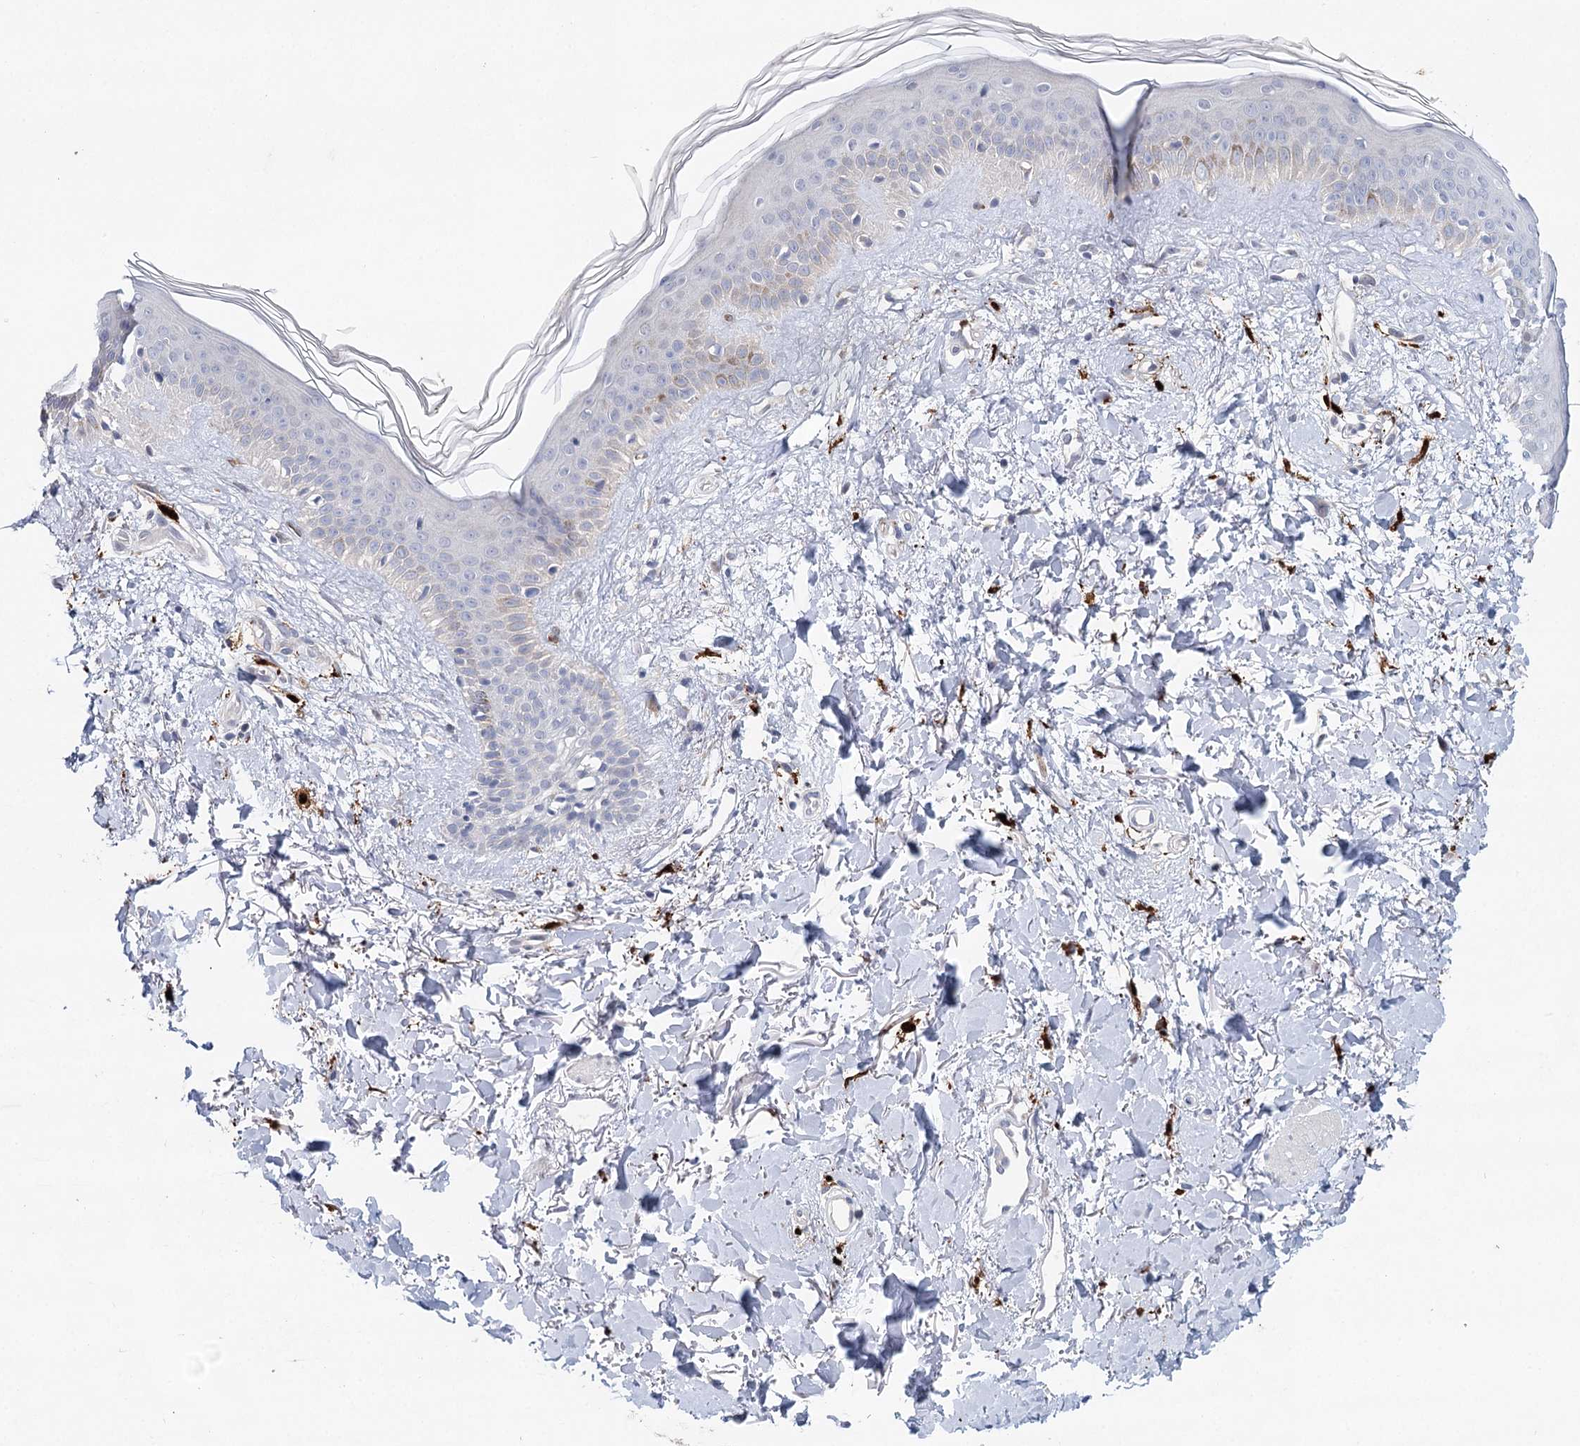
{"staining": {"intensity": "strong", "quantity": "25%-75%", "location": "cytoplasmic/membranous"}, "tissue": "skin", "cell_type": "Fibroblasts", "image_type": "normal", "snomed": [{"axis": "morphology", "description": "Normal tissue, NOS"}, {"axis": "topography", "description": "Skin"}], "caption": "A high-resolution photomicrograph shows immunohistochemistry (IHC) staining of benign skin, which exhibits strong cytoplasmic/membranous staining in approximately 25%-75% of fibroblasts.", "gene": "SLC19A3", "patient": {"sex": "female", "age": 58}}